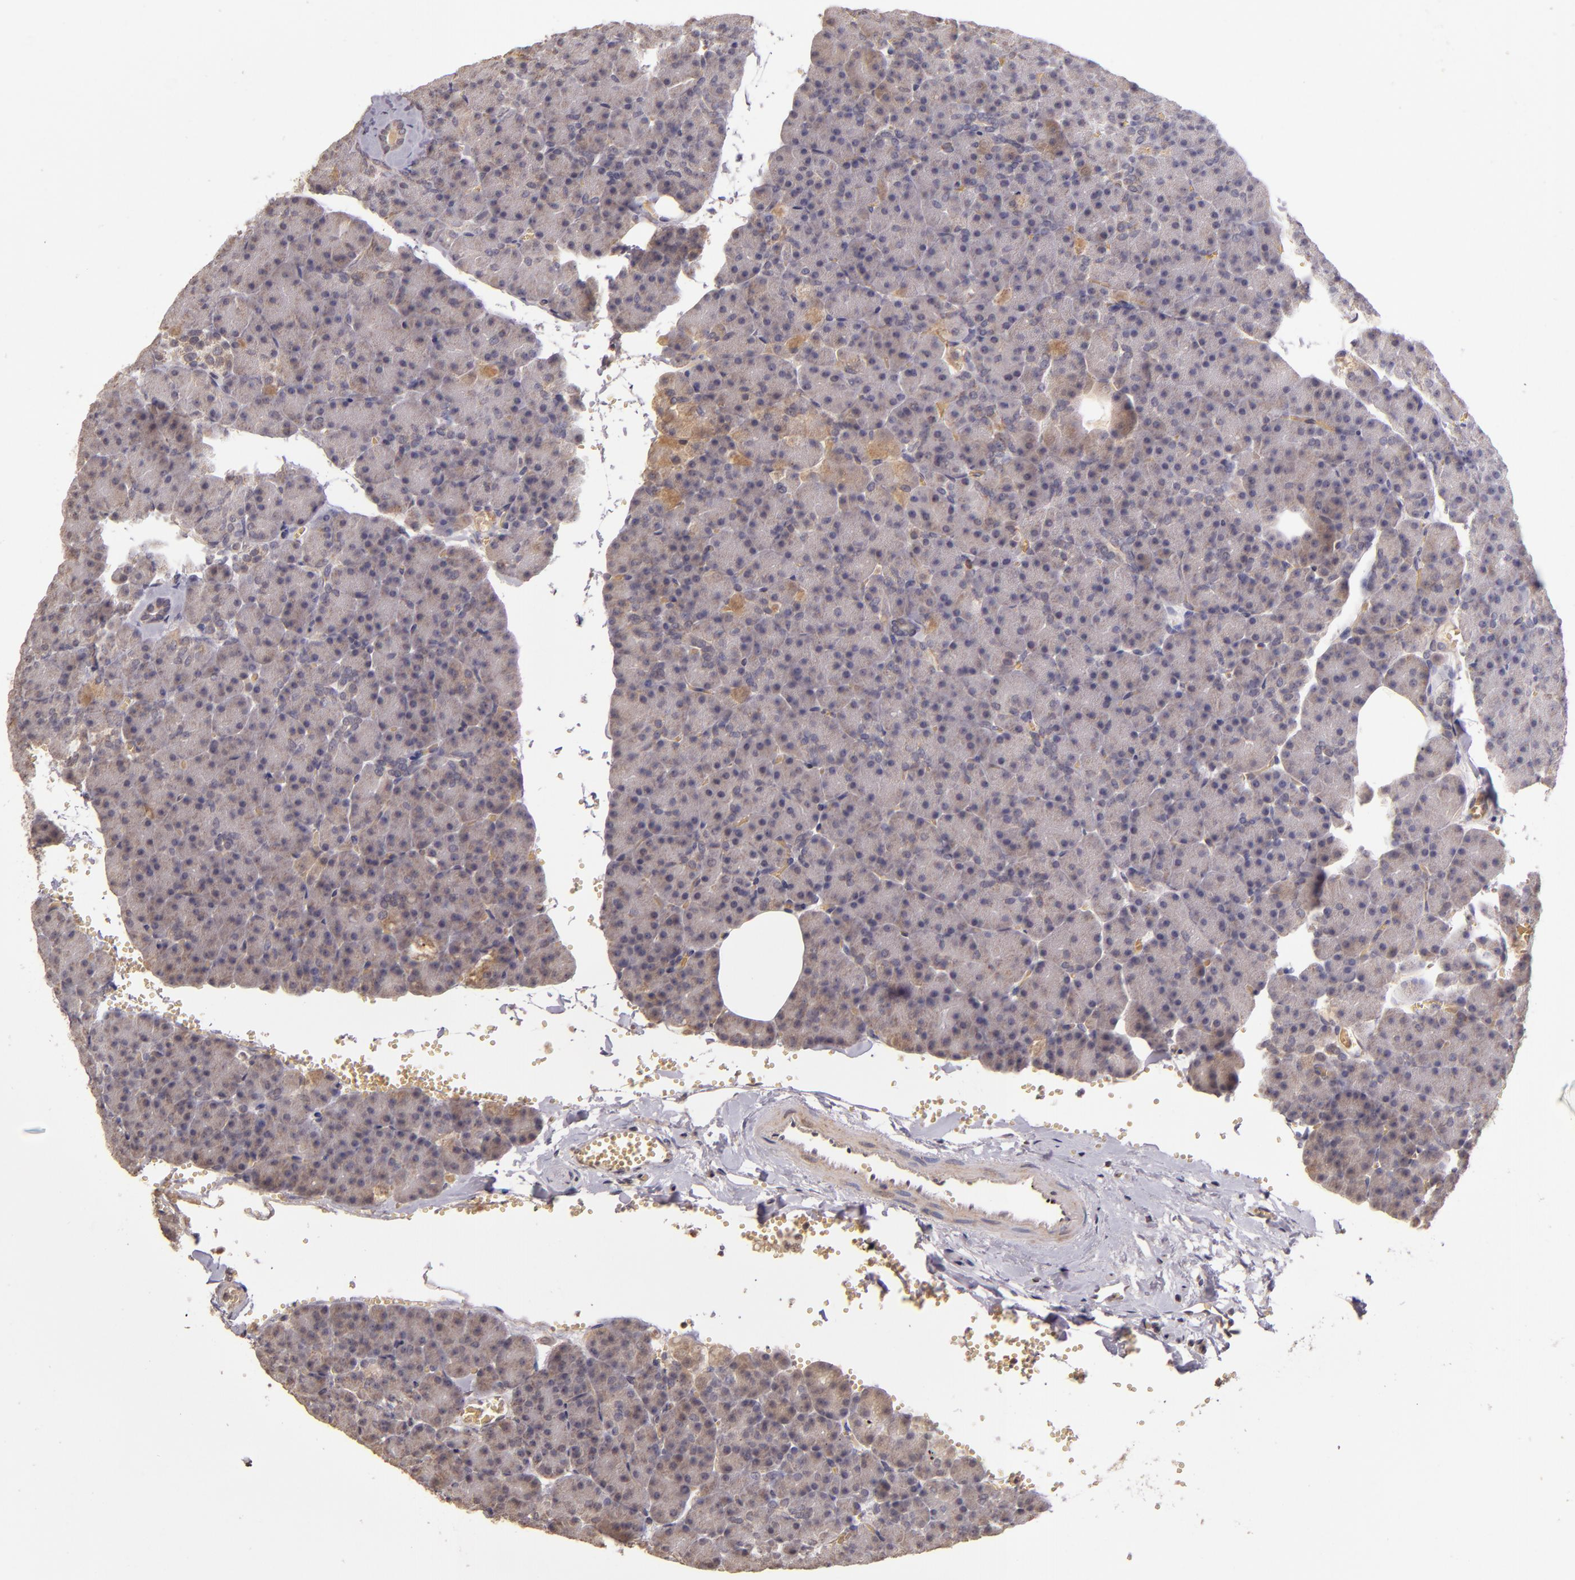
{"staining": {"intensity": "negative", "quantity": "none", "location": "none"}, "tissue": "pancreas", "cell_type": "Exocrine glandular cells", "image_type": "normal", "snomed": [{"axis": "morphology", "description": "Normal tissue, NOS"}, {"axis": "topography", "description": "Pancreas"}], "caption": "Immunohistochemistry (IHC) of benign pancreas exhibits no staining in exocrine glandular cells.", "gene": "ABL1", "patient": {"sex": "female", "age": 35}}